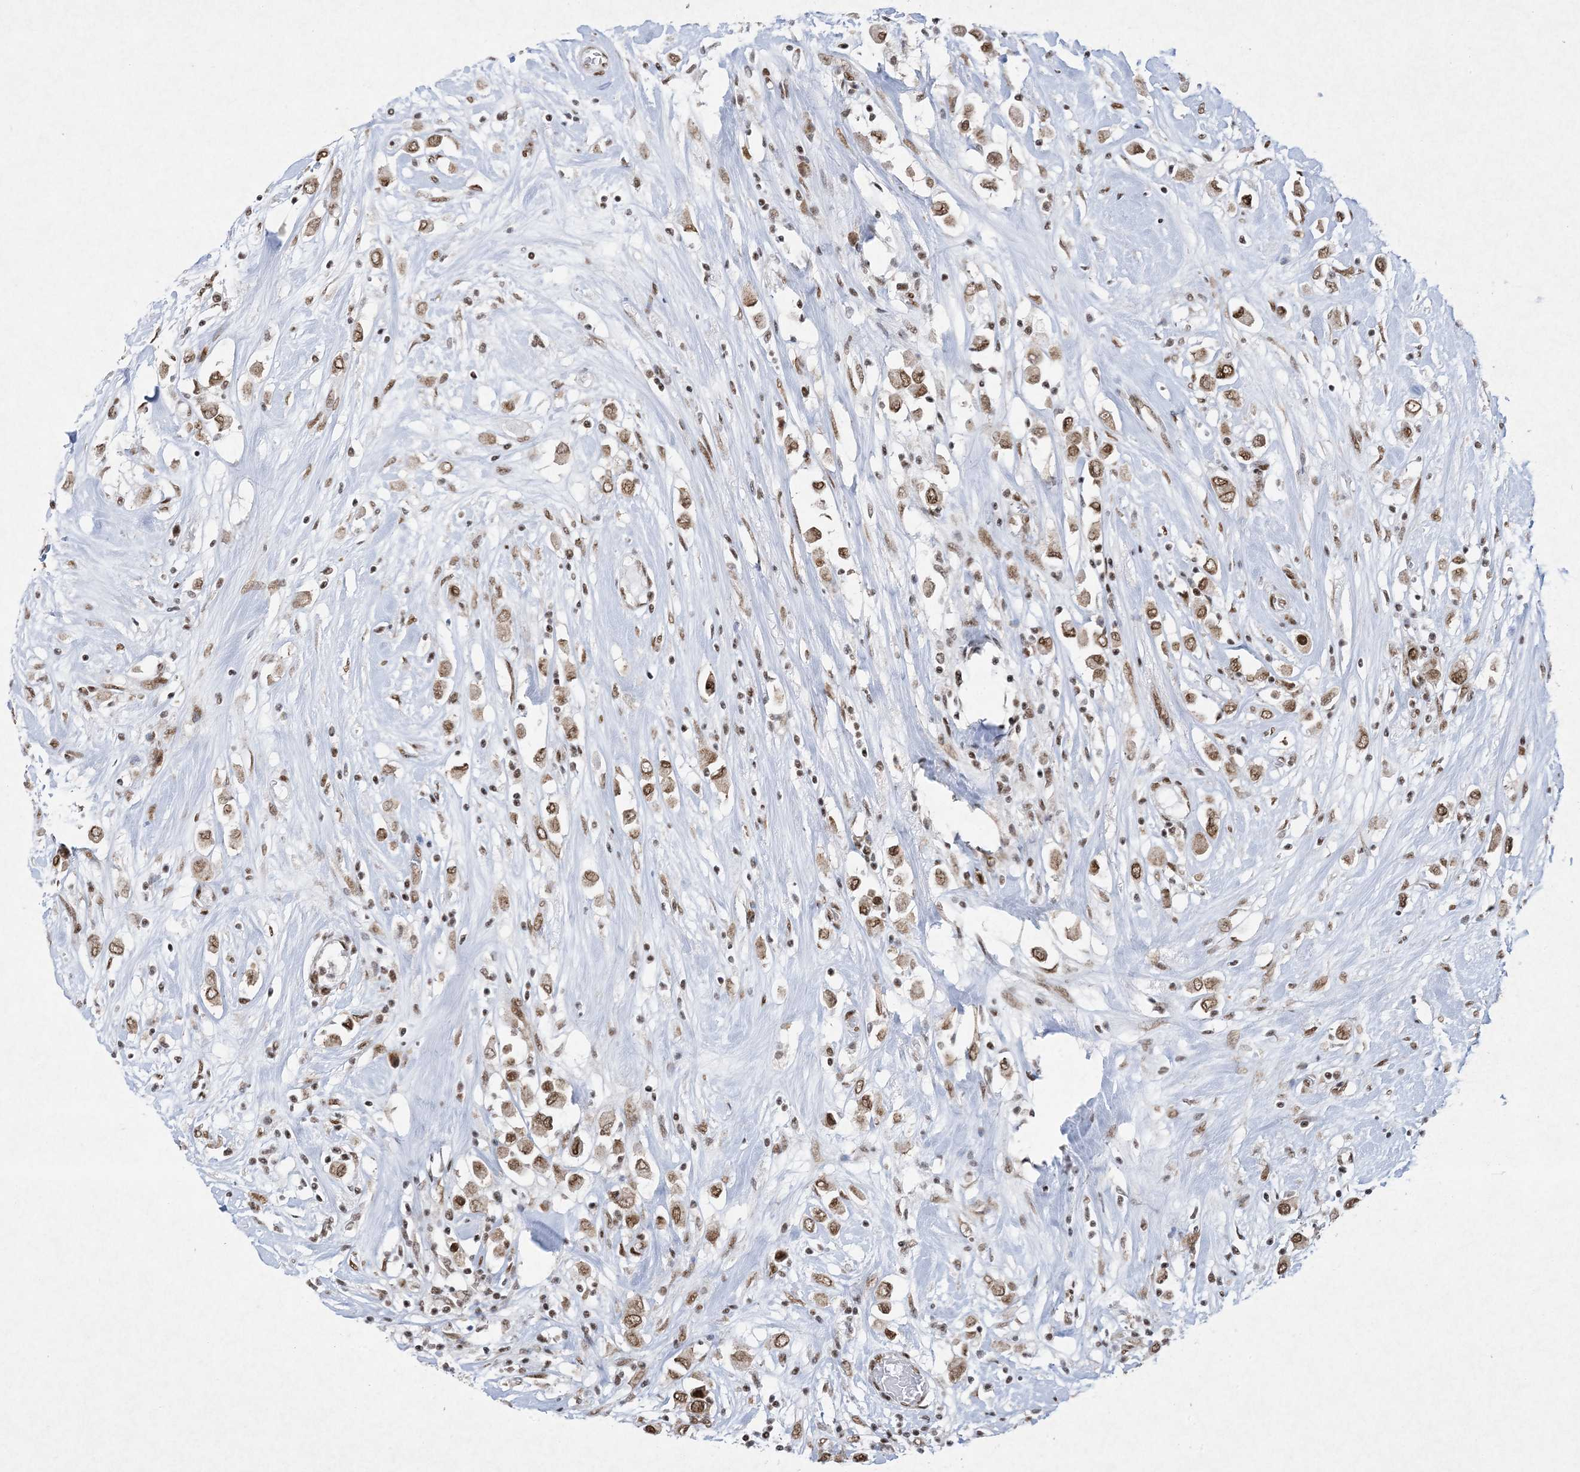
{"staining": {"intensity": "moderate", "quantity": ">75%", "location": "cytoplasmic/membranous,nuclear"}, "tissue": "breast cancer", "cell_type": "Tumor cells", "image_type": "cancer", "snomed": [{"axis": "morphology", "description": "Duct carcinoma"}, {"axis": "topography", "description": "Breast"}], "caption": "Immunohistochemical staining of infiltrating ductal carcinoma (breast) reveals medium levels of moderate cytoplasmic/membranous and nuclear protein expression in approximately >75% of tumor cells.", "gene": "PKNOX2", "patient": {"sex": "female", "age": 61}}